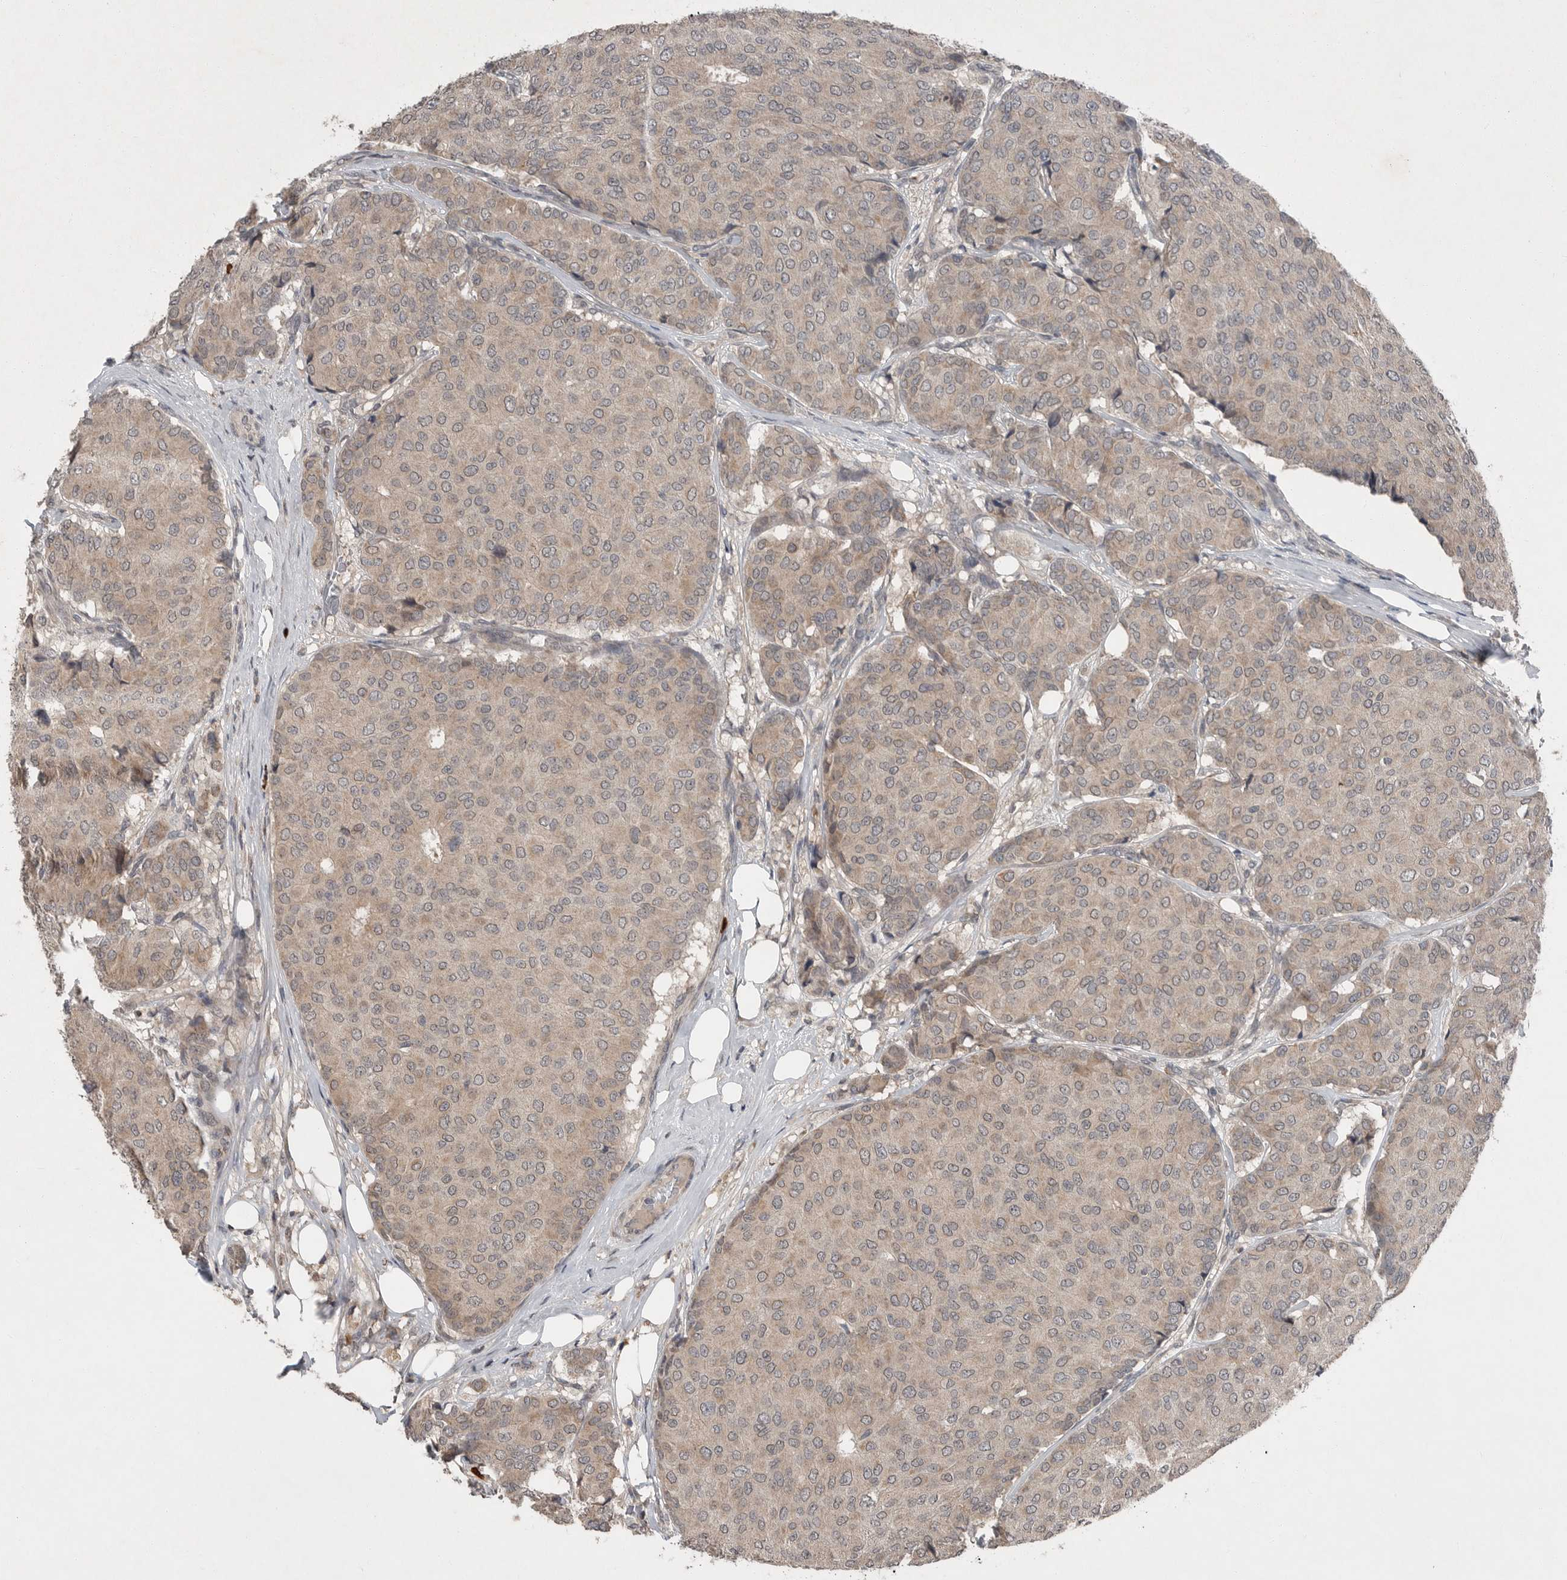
{"staining": {"intensity": "weak", "quantity": ">75%", "location": "cytoplasmic/membranous"}, "tissue": "breast cancer", "cell_type": "Tumor cells", "image_type": "cancer", "snomed": [{"axis": "morphology", "description": "Duct carcinoma"}, {"axis": "topography", "description": "Breast"}], "caption": "Immunohistochemistry micrograph of neoplastic tissue: human breast cancer (intraductal carcinoma) stained using IHC displays low levels of weak protein expression localized specifically in the cytoplasmic/membranous of tumor cells, appearing as a cytoplasmic/membranous brown color.", "gene": "SCP2", "patient": {"sex": "female", "age": 75}}